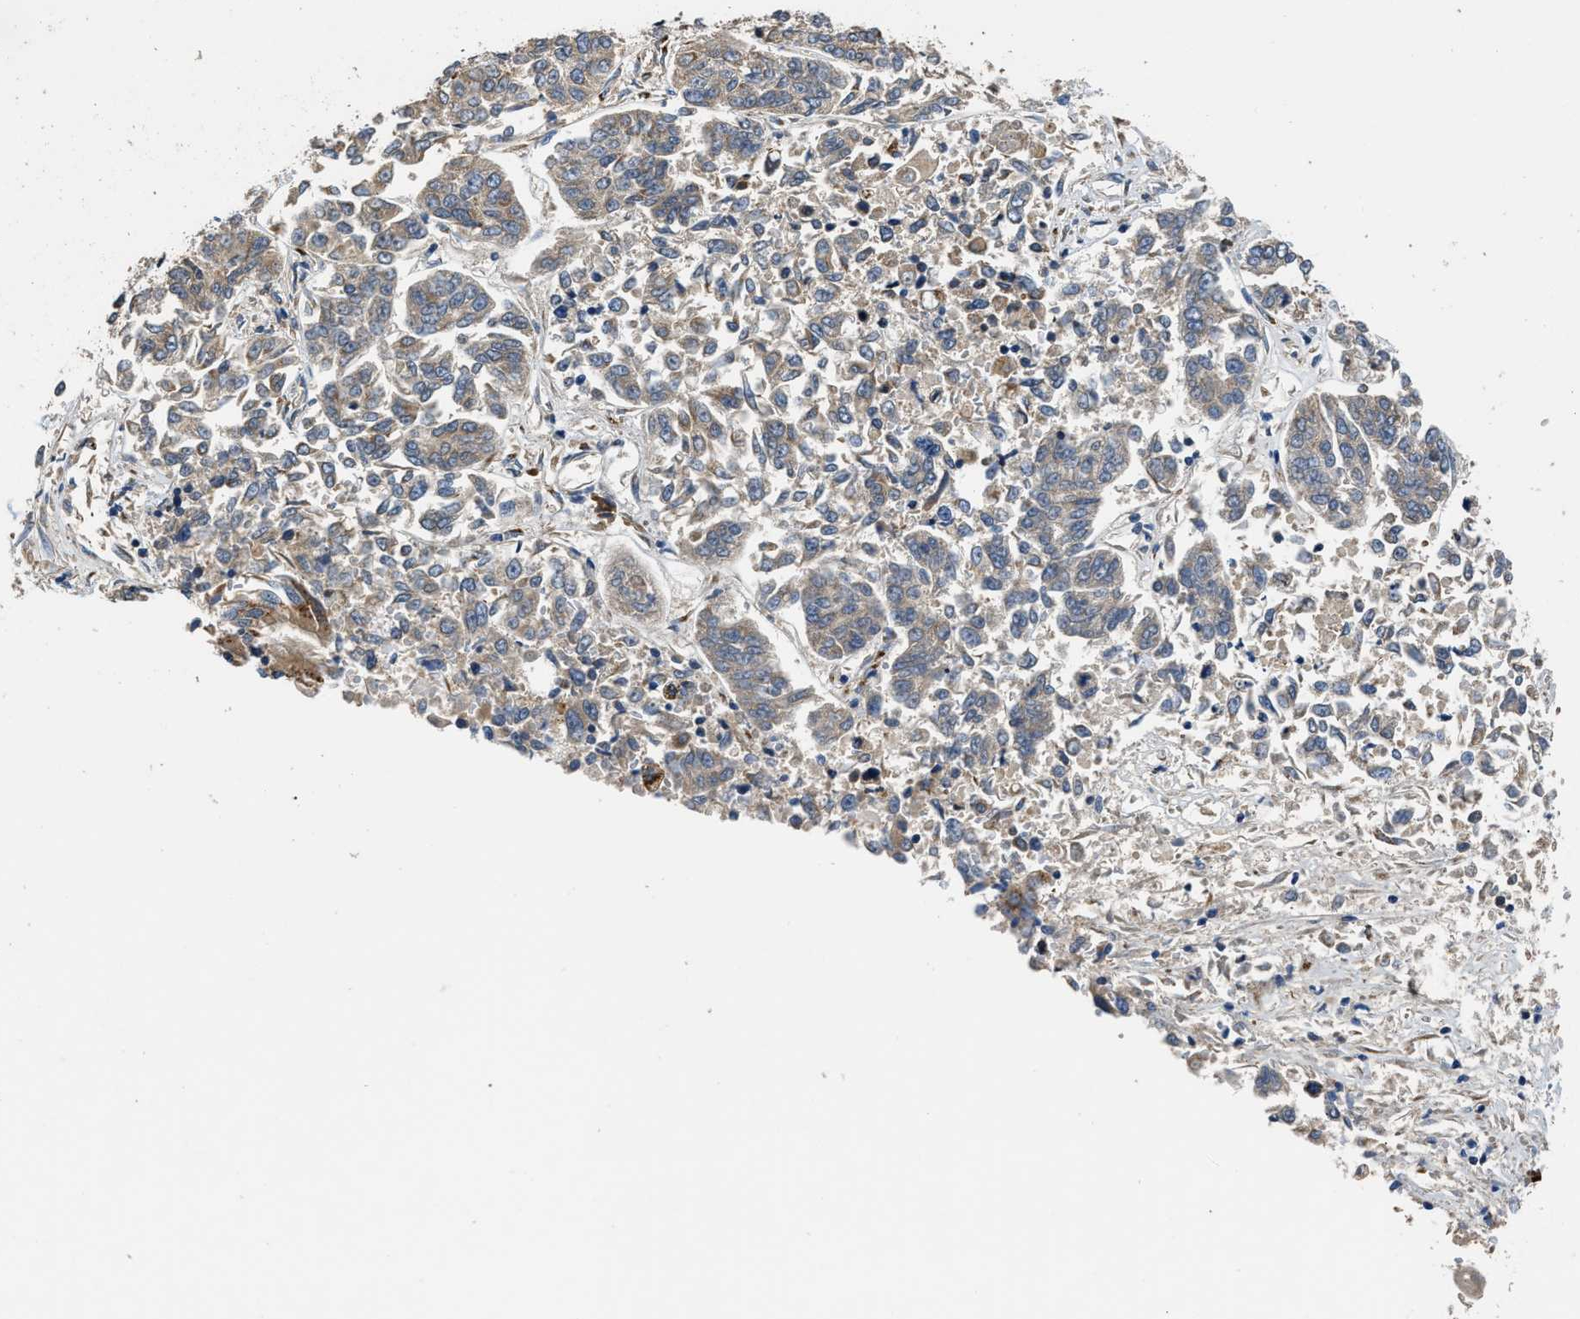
{"staining": {"intensity": "weak", "quantity": ">75%", "location": "cytoplasmic/membranous"}, "tissue": "lung cancer", "cell_type": "Tumor cells", "image_type": "cancer", "snomed": [{"axis": "morphology", "description": "Adenocarcinoma, NOS"}, {"axis": "topography", "description": "Lung"}], "caption": "Protein expression analysis of lung adenocarcinoma displays weak cytoplasmic/membranous positivity in about >75% of tumor cells. (IHC, brightfield microscopy, high magnification).", "gene": "FUT8", "patient": {"sex": "male", "age": 84}}